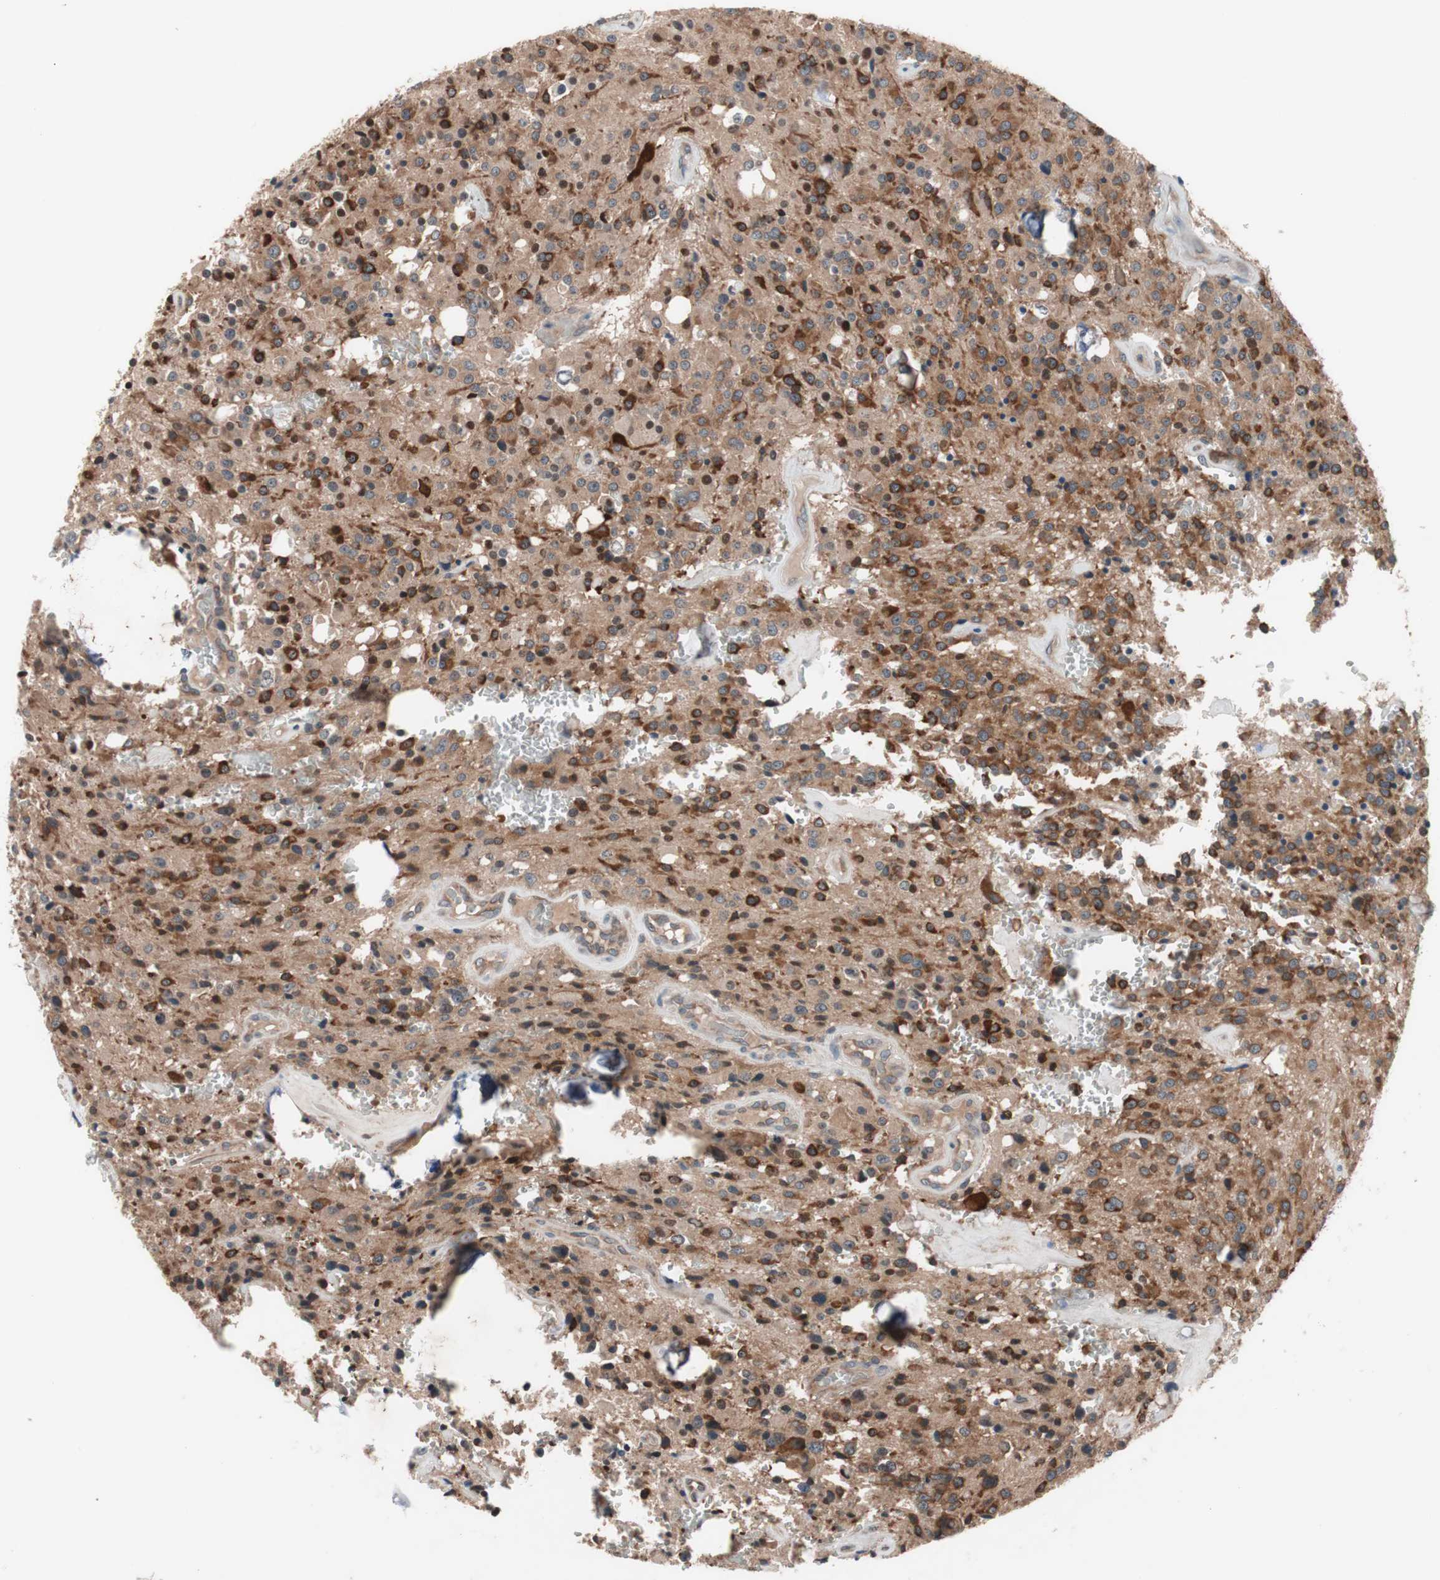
{"staining": {"intensity": "moderate", "quantity": "25%-75%", "location": "cytoplasmic/membranous"}, "tissue": "glioma", "cell_type": "Tumor cells", "image_type": "cancer", "snomed": [{"axis": "morphology", "description": "Glioma, malignant, Low grade"}, {"axis": "topography", "description": "Brain"}], "caption": "Protein analysis of malignant glioma (low-grade) tissue displays moderate cytoplasmic/membranous staining in approximately 25%-75% of tumor cells. (Stains: DAB (3,3'-diaminobenzidine) in brown, nuclei in blue, Microscopy: brightfield microscopy at high magnification).", "gene": "IRS1", "patient": {"sex": "male", "age": 58}}